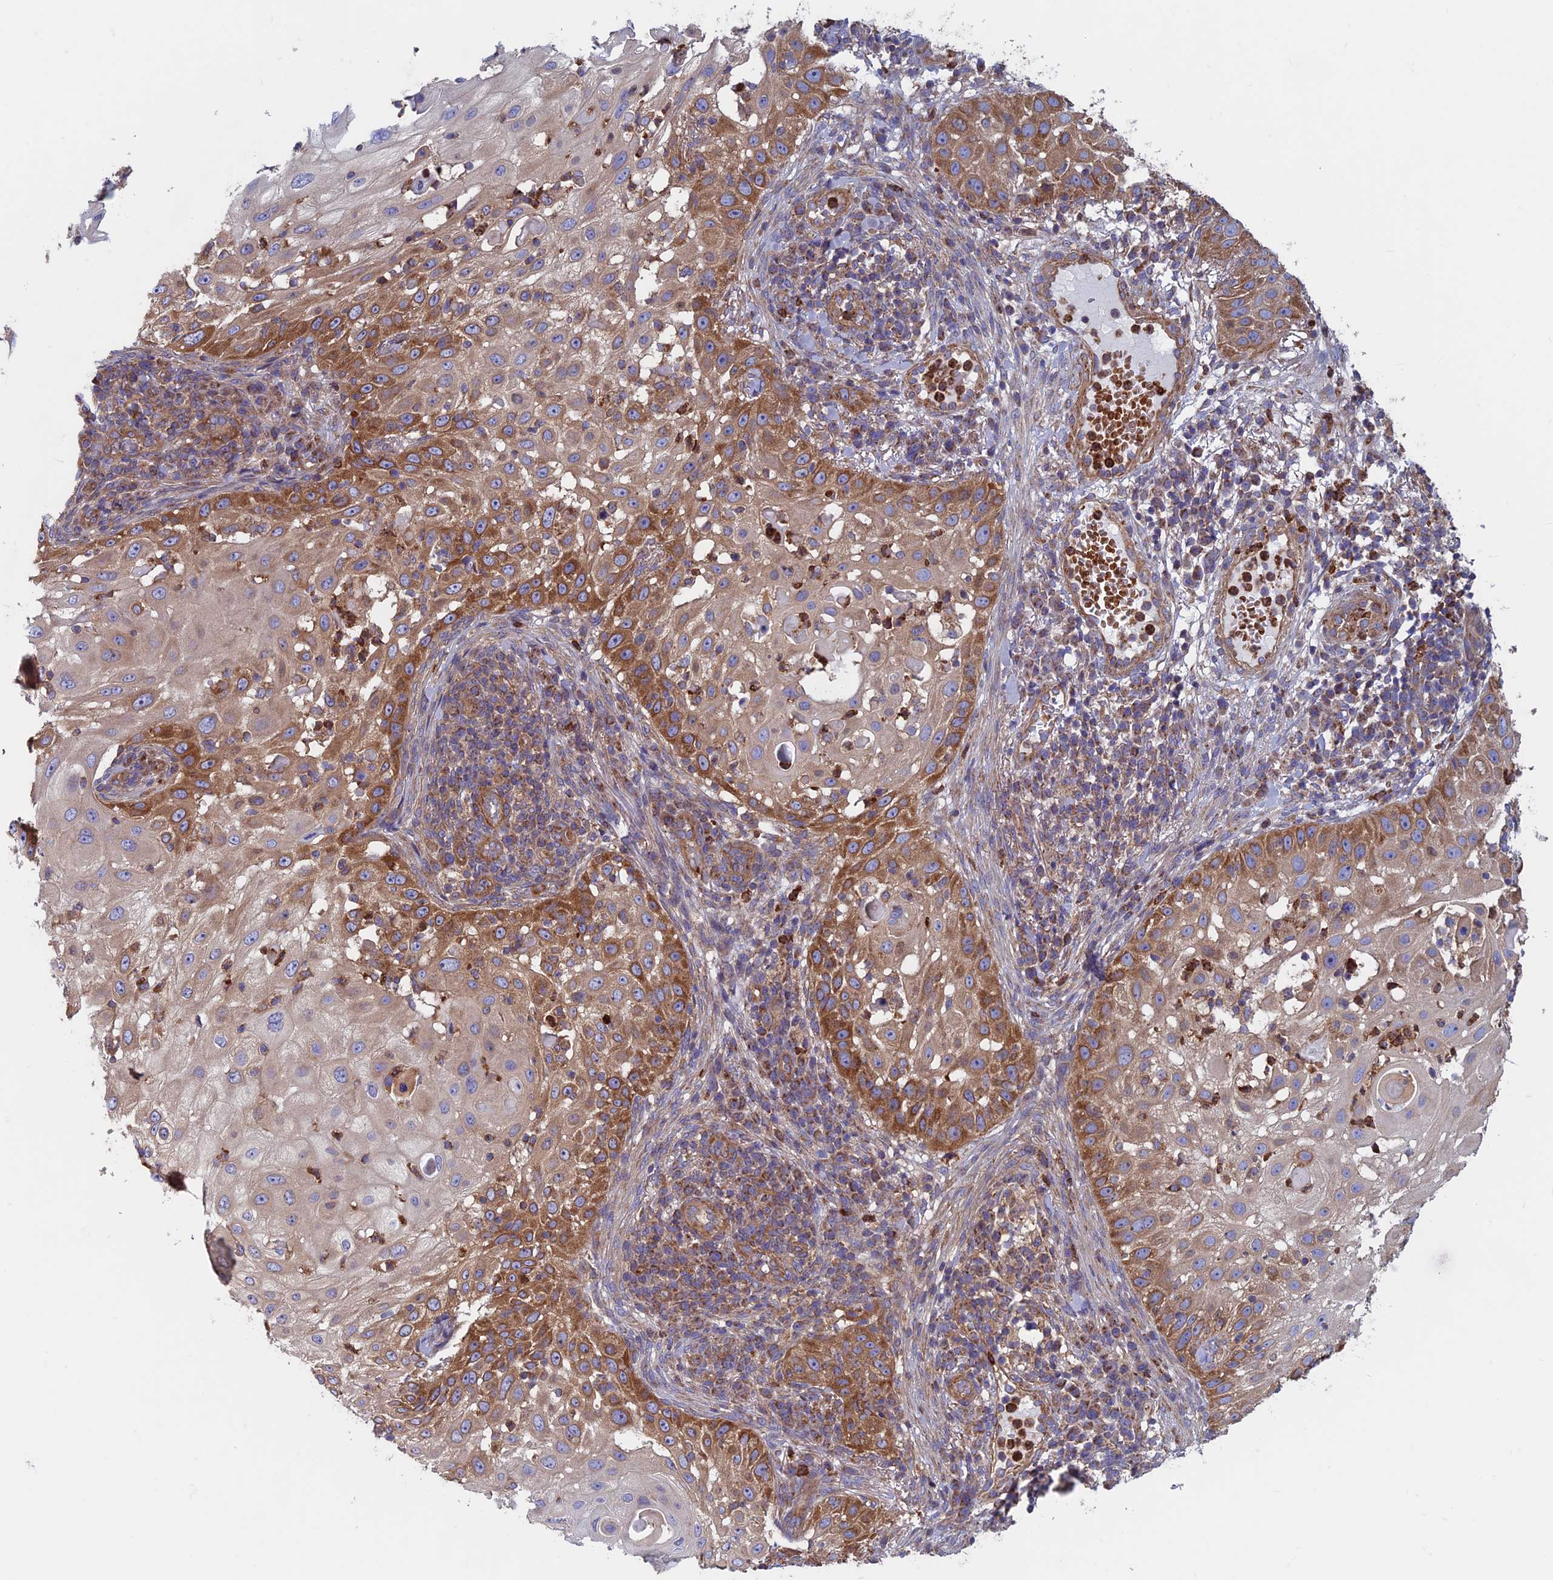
{"staining": {"intensity": "moderate", "quantity": "25%-75%", "location": "cytoplasmic/membranous"}, "tissue": "skin cancer", "cell_type": "Tumor cells", "image_type": "cancer", "snomed": [{"axis": "morphology", "description": "Squamous cell carcinoma, NOS"}, {"axis": "topography", "description": "Skin"}], "caption": "Skin cancer (squamous cell carcinoma) stained for a protein (brown) displays moderate cytoplasmic/membranous positive positivity in approximately 25%-75% of tumor cells.", "gene": "DNM1L", "patient": {"sex": "female", "age": 44}}